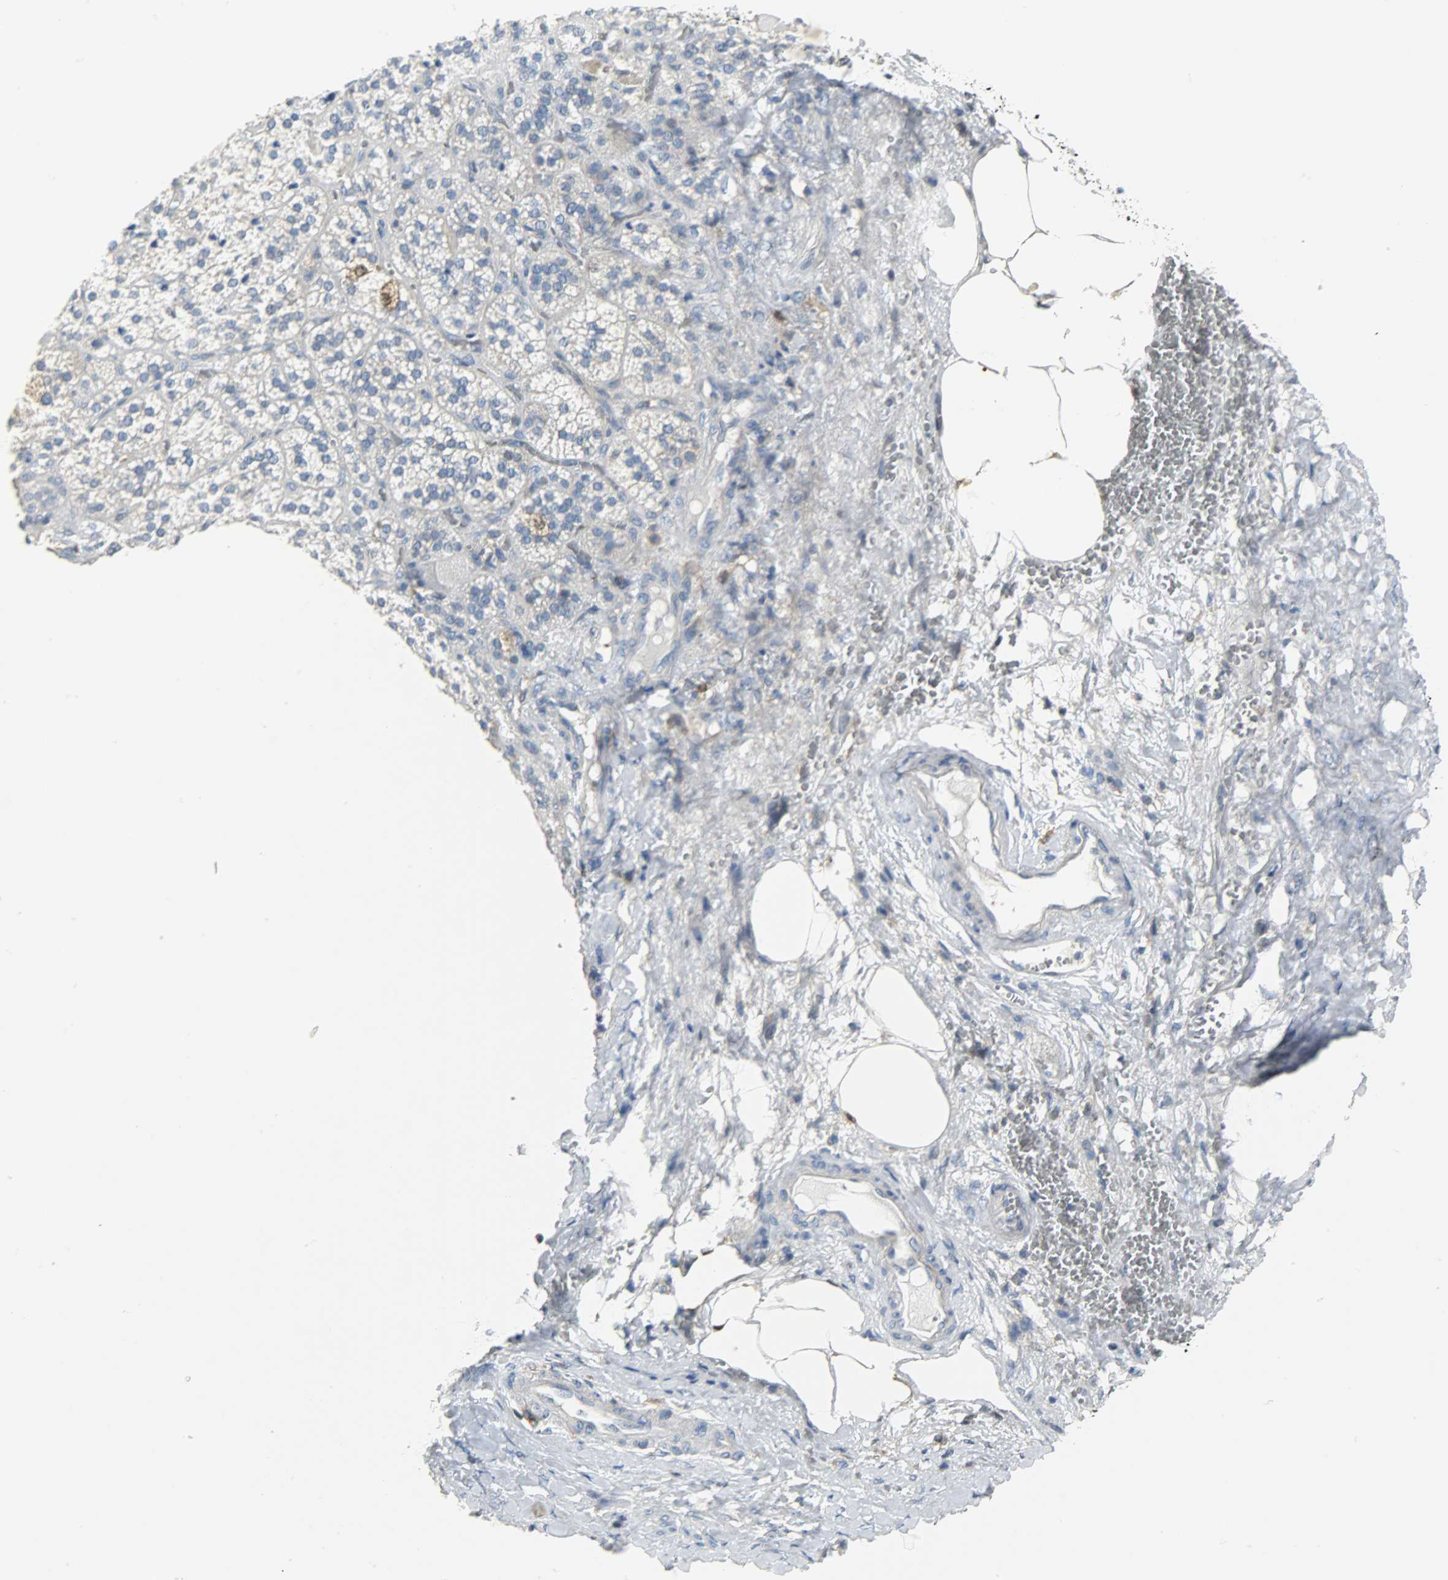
{"staining": {"intensity": "negative", "quantity": "none", "location": "none"}, "tissue": "adrenal gland", "cell_type": "Glandular cells", "image_type": "normal", "snomed": [{"axis": "morphology", "description": "Normal tissue, NOS"}, {"axis": "topography", "description": "Adrenal gland"}], "caption": "High magnification brightfield microscopy of normal adrenal gland stained with DAB (3,3'-diaminobenzidine) (brown) and counterstained with hematoxylin (blue): glandular cells show no significant staining.", "gene": "EIF4EBP1", "patient": {"sex": "female", "age": 71}}